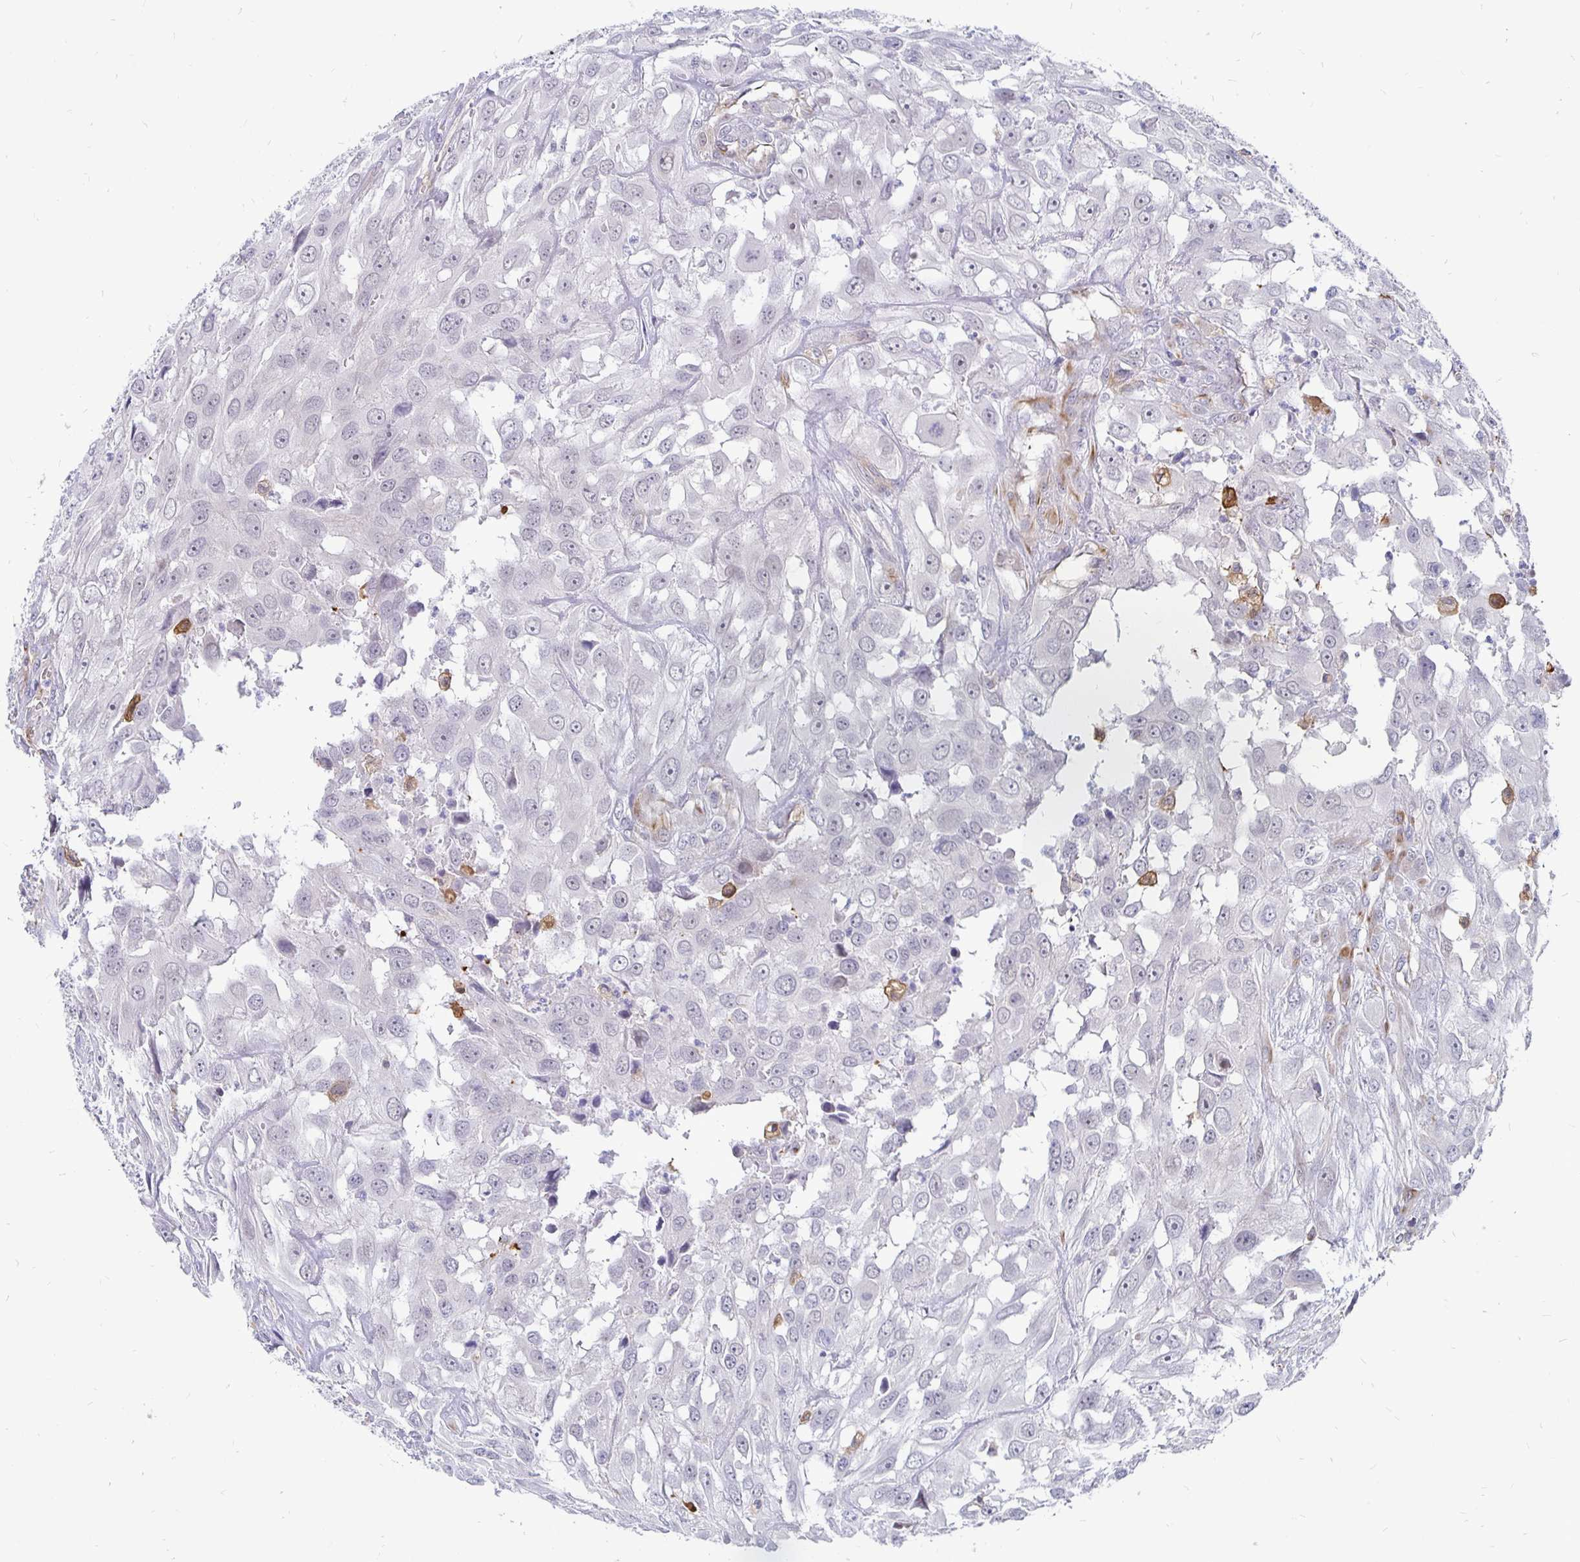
{"staining": {"intensity": "negative", "quantity": "none", "location": "none"}, "tissue": "urothelial cancer", "cell_type": "Tumor cells", "image_type": "cancer", "snomed": [{"axis": "morphology", "description": "Urothelial carcinoma, High grade"}, {"axis": "topography", "description": "Urinary bladder"}], "caption": "There is no significant staining in tumor cells of high-grade urothelial carcinoma.", "gene": "CCDC85A", "patient": {"sex": "male", "age": 67}}